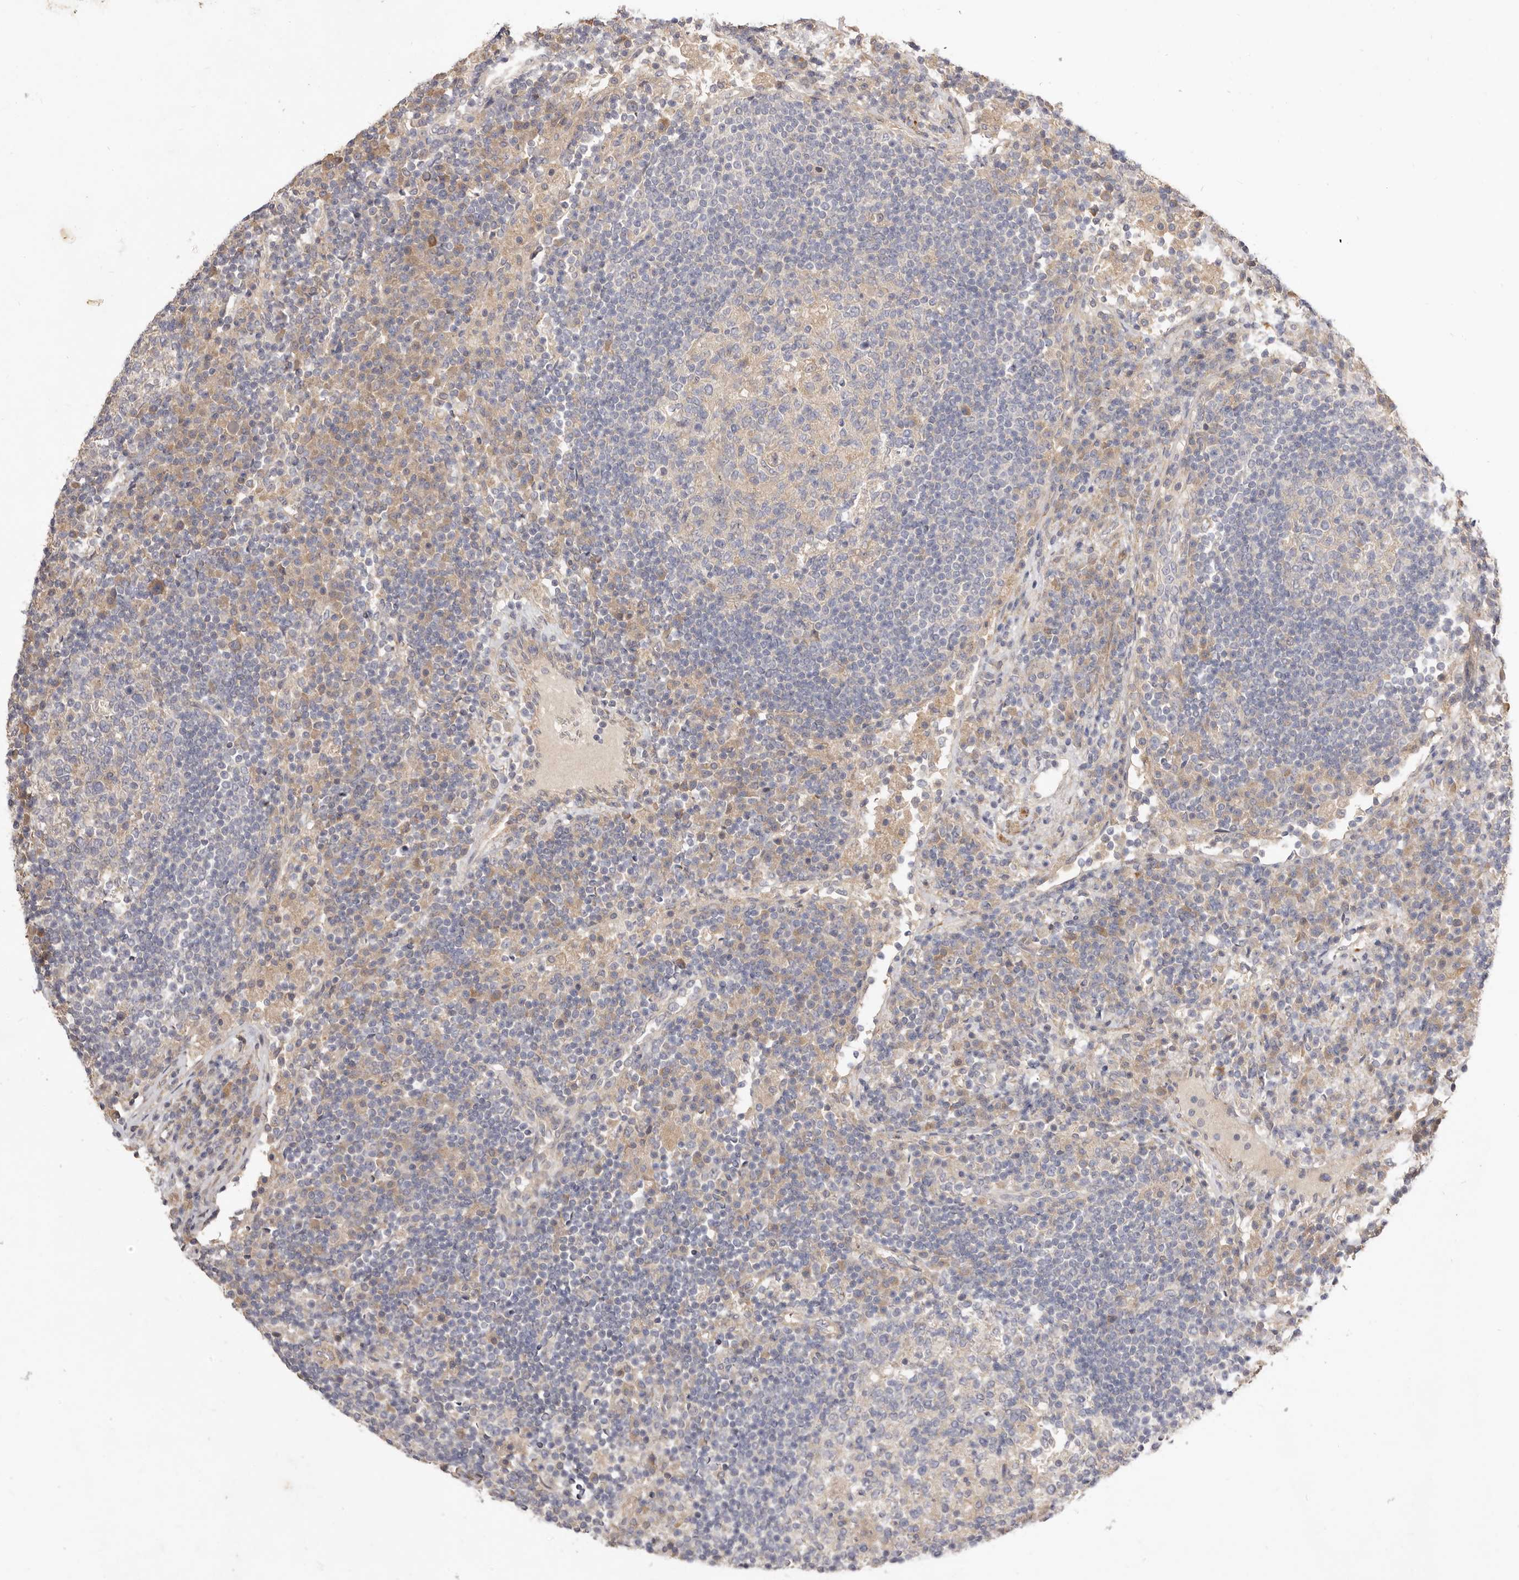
{"staining": {"intensity": "negative", "quantity": "none", "location": "none"}, "tissue": "lymph node", "cell_type": "Germinal center cells", "image_type": "normal", "snomed": [{"axis": "morphology", "description": "Normal tissue, NOS"}, {"axis": "topography", "description": "Lymph node"}], "caption": "Image shows no protein staining in germinal center cells of benign lymph node. (Stains: DAB (3,3'-diaminobenzidine) immunohistochemistry (IHC) with hematoxylin counter stain, Microscopy: brightfield microscopy at high magnification).", "gene": "ADAMTS9", "patient": {"sex": "female", "age": 53}}